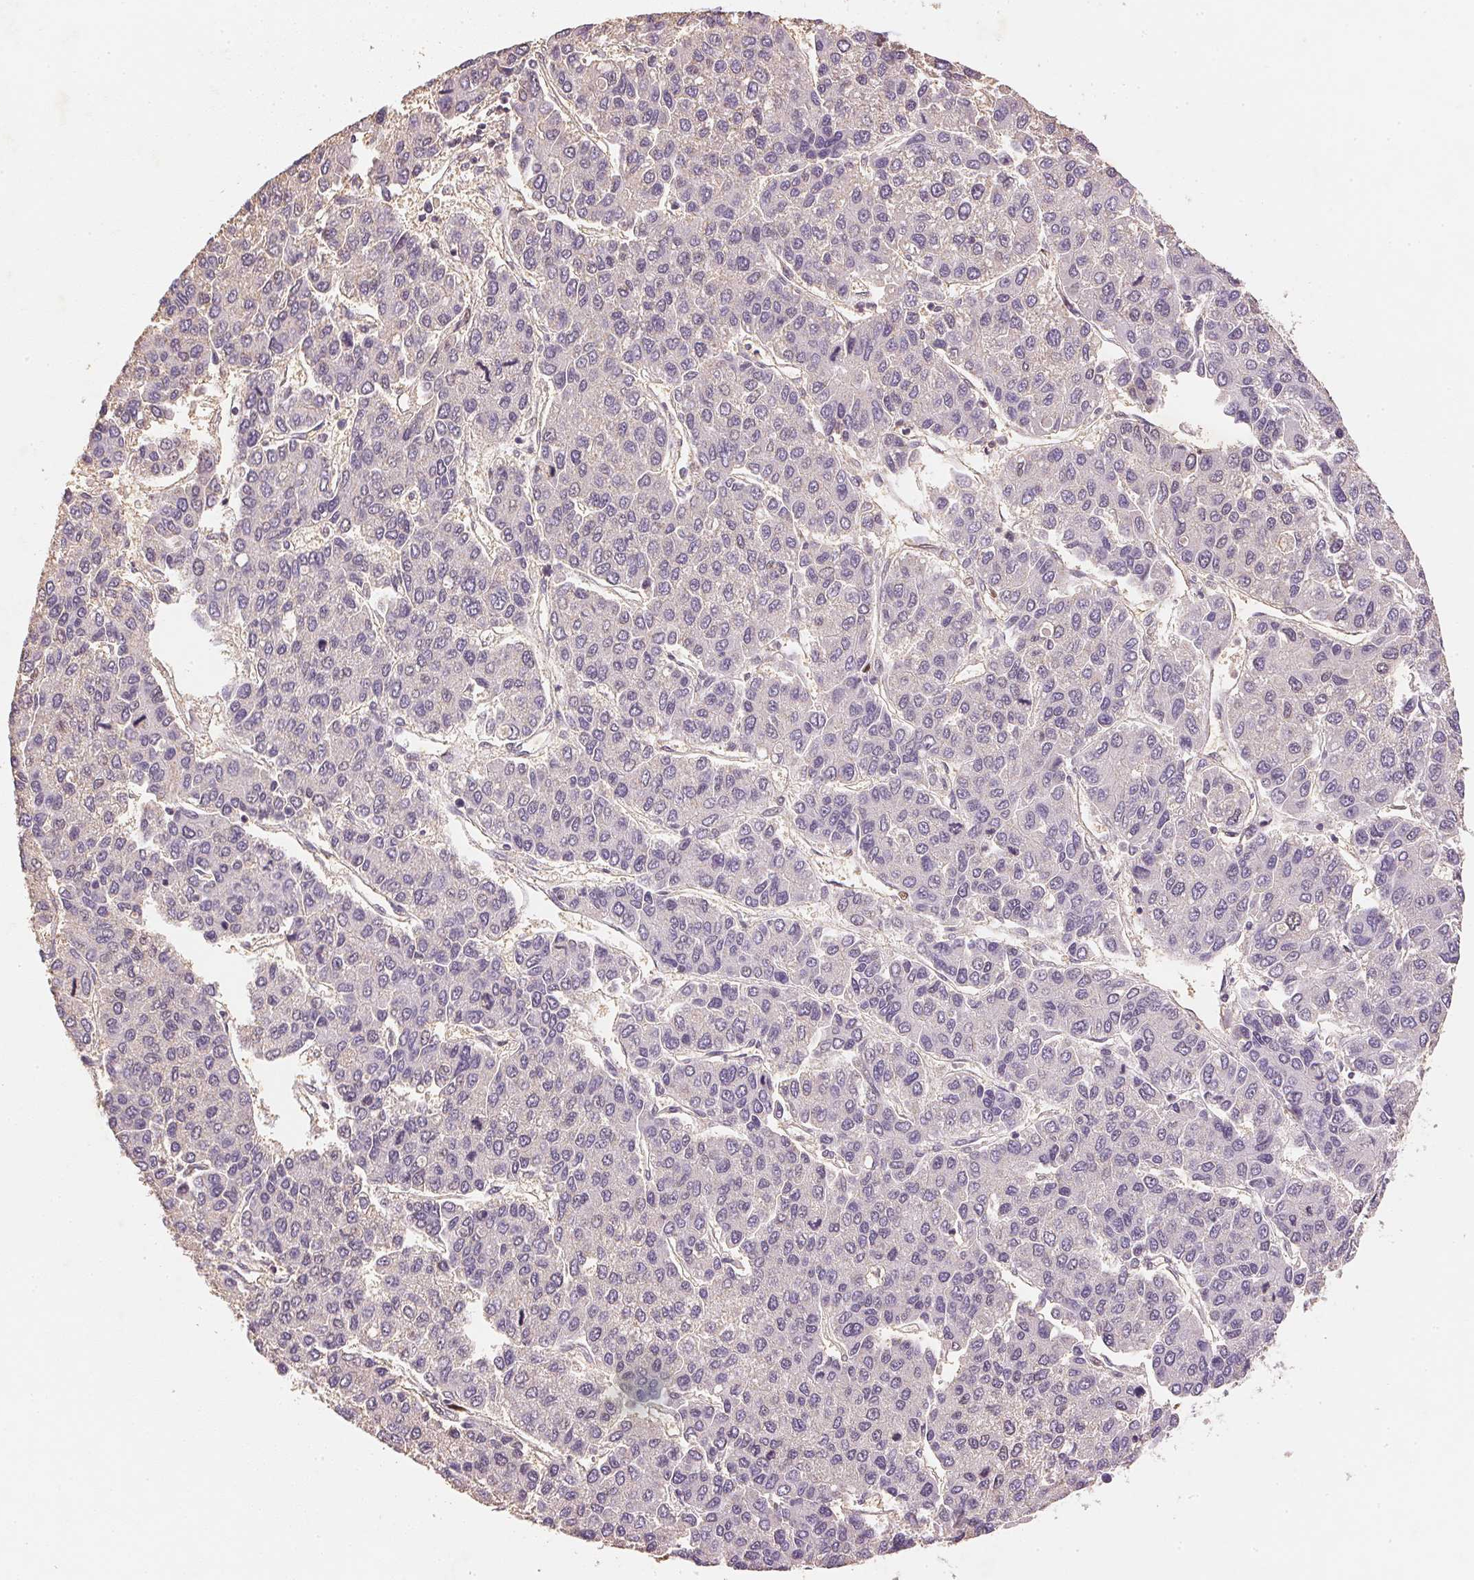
{"staining": {"intensity": "negative", "quantity": "none", "location": "none"}, "tissue": "liver cancer", "cell_type": "Tumor cells", "image_type": "cancer", "snomed": [{"axis": "morphology", "description": "Carcinoma, Hepatocellular, NOS"}, {"axis": "topography", "description": "Liver"}], "caption": "DAB immunohistochemical staining of liver hepatocellular carcinoma reveals no significant expression in tumor cells.", "gene": "SMTN", "patient": {"sex": "female", "age": 66}}